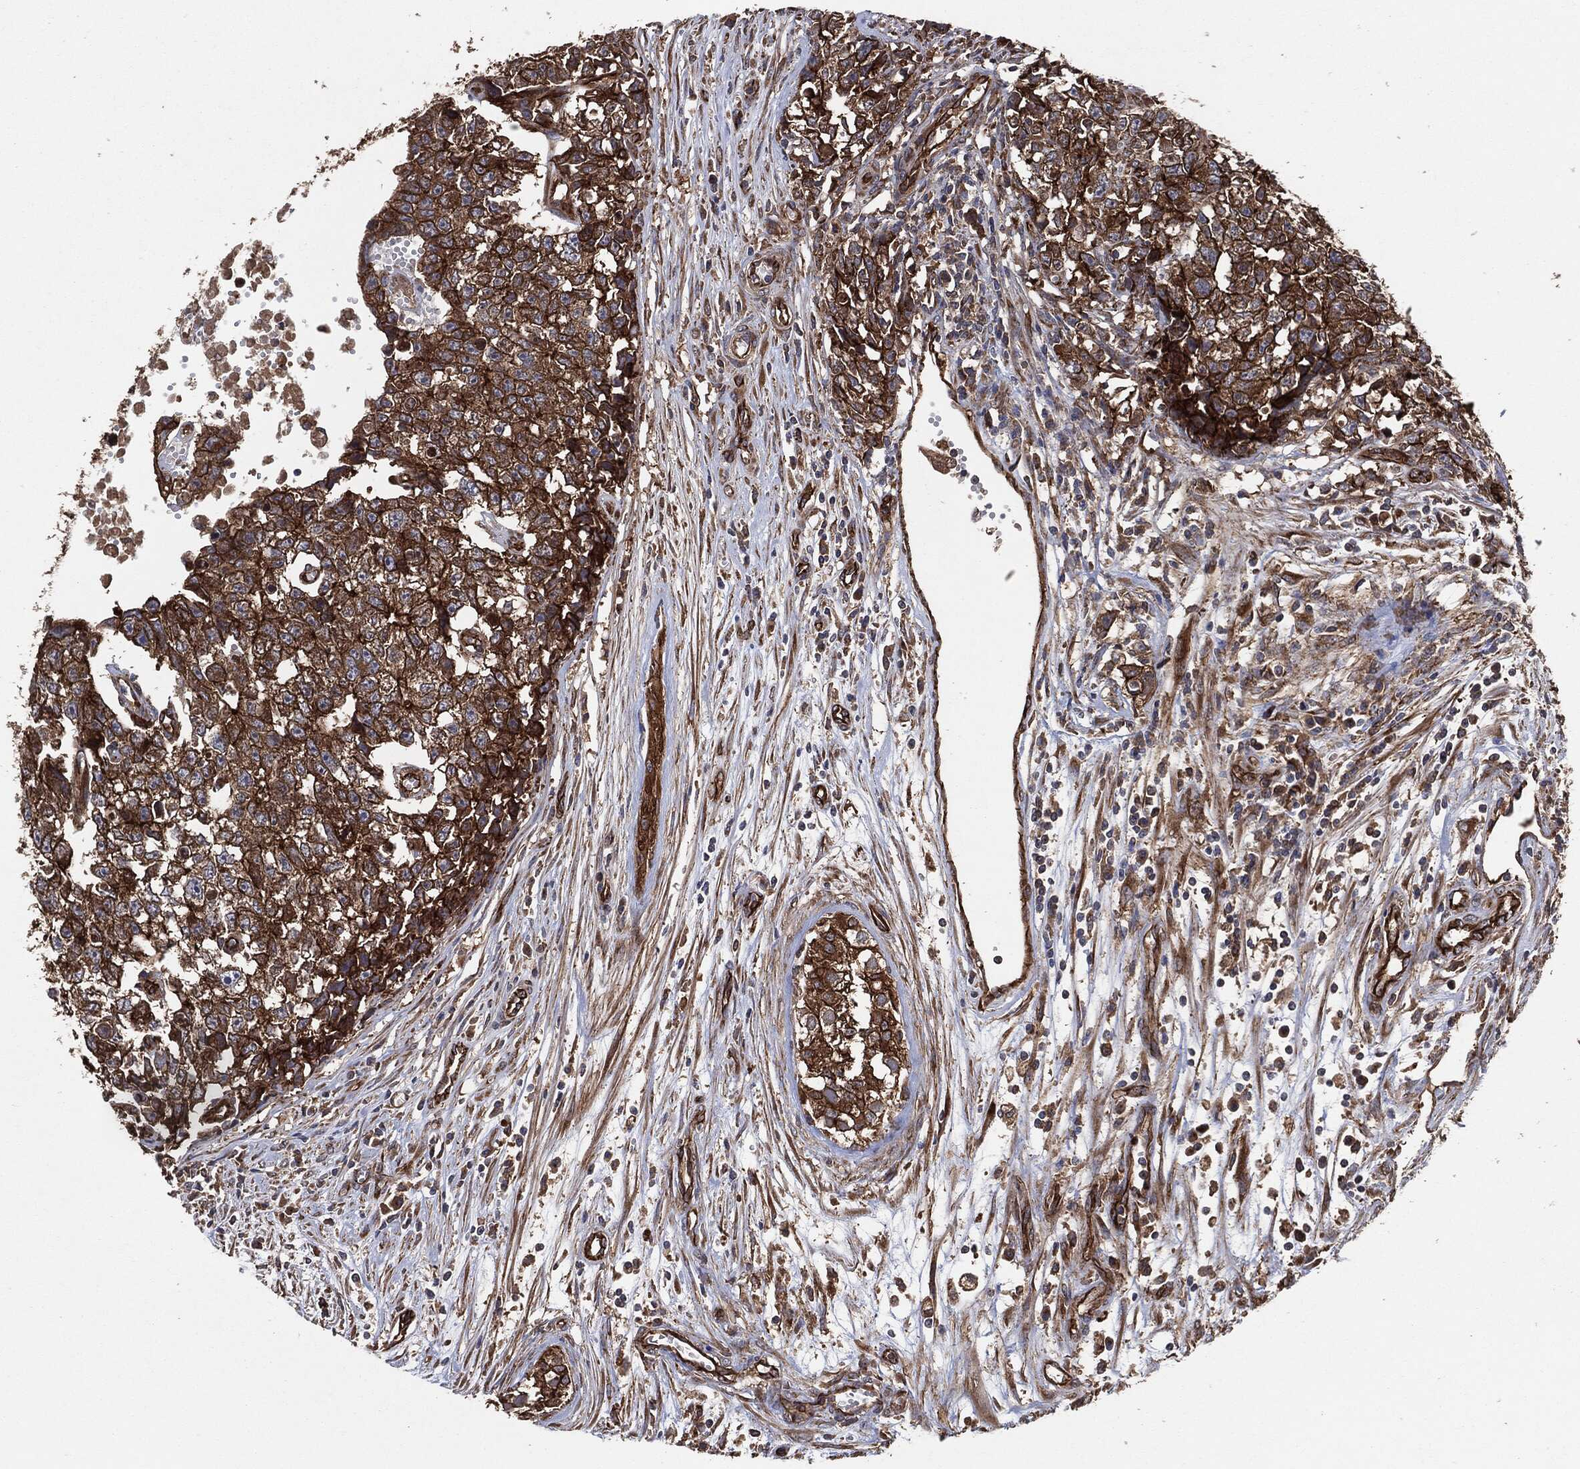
{"staining": {"intensity": "strong", "quantity": "25%-75%", "location": "cytoplasmic/membranous"}, "tissue": "testis cancer", "cell_type": "Tumor cells", "image_type": "cancer", "snomed": [{"axis": "morphology", "description": "Seminoma, NOS"}, {"axis": "morphology", "description": "Carcinoma, Embryonal, NOS"}, {"axis": "topography", "description": "Testis"}], "caption": "About 25%-75% of tumor cells in testis seminoma demonstrate strong cytoplasmic/membranous protein positivity as visualized by brown immunohistochemical staining.", "gene": "CTNNA1", "patient": {"sex": "male", "age": 22}}